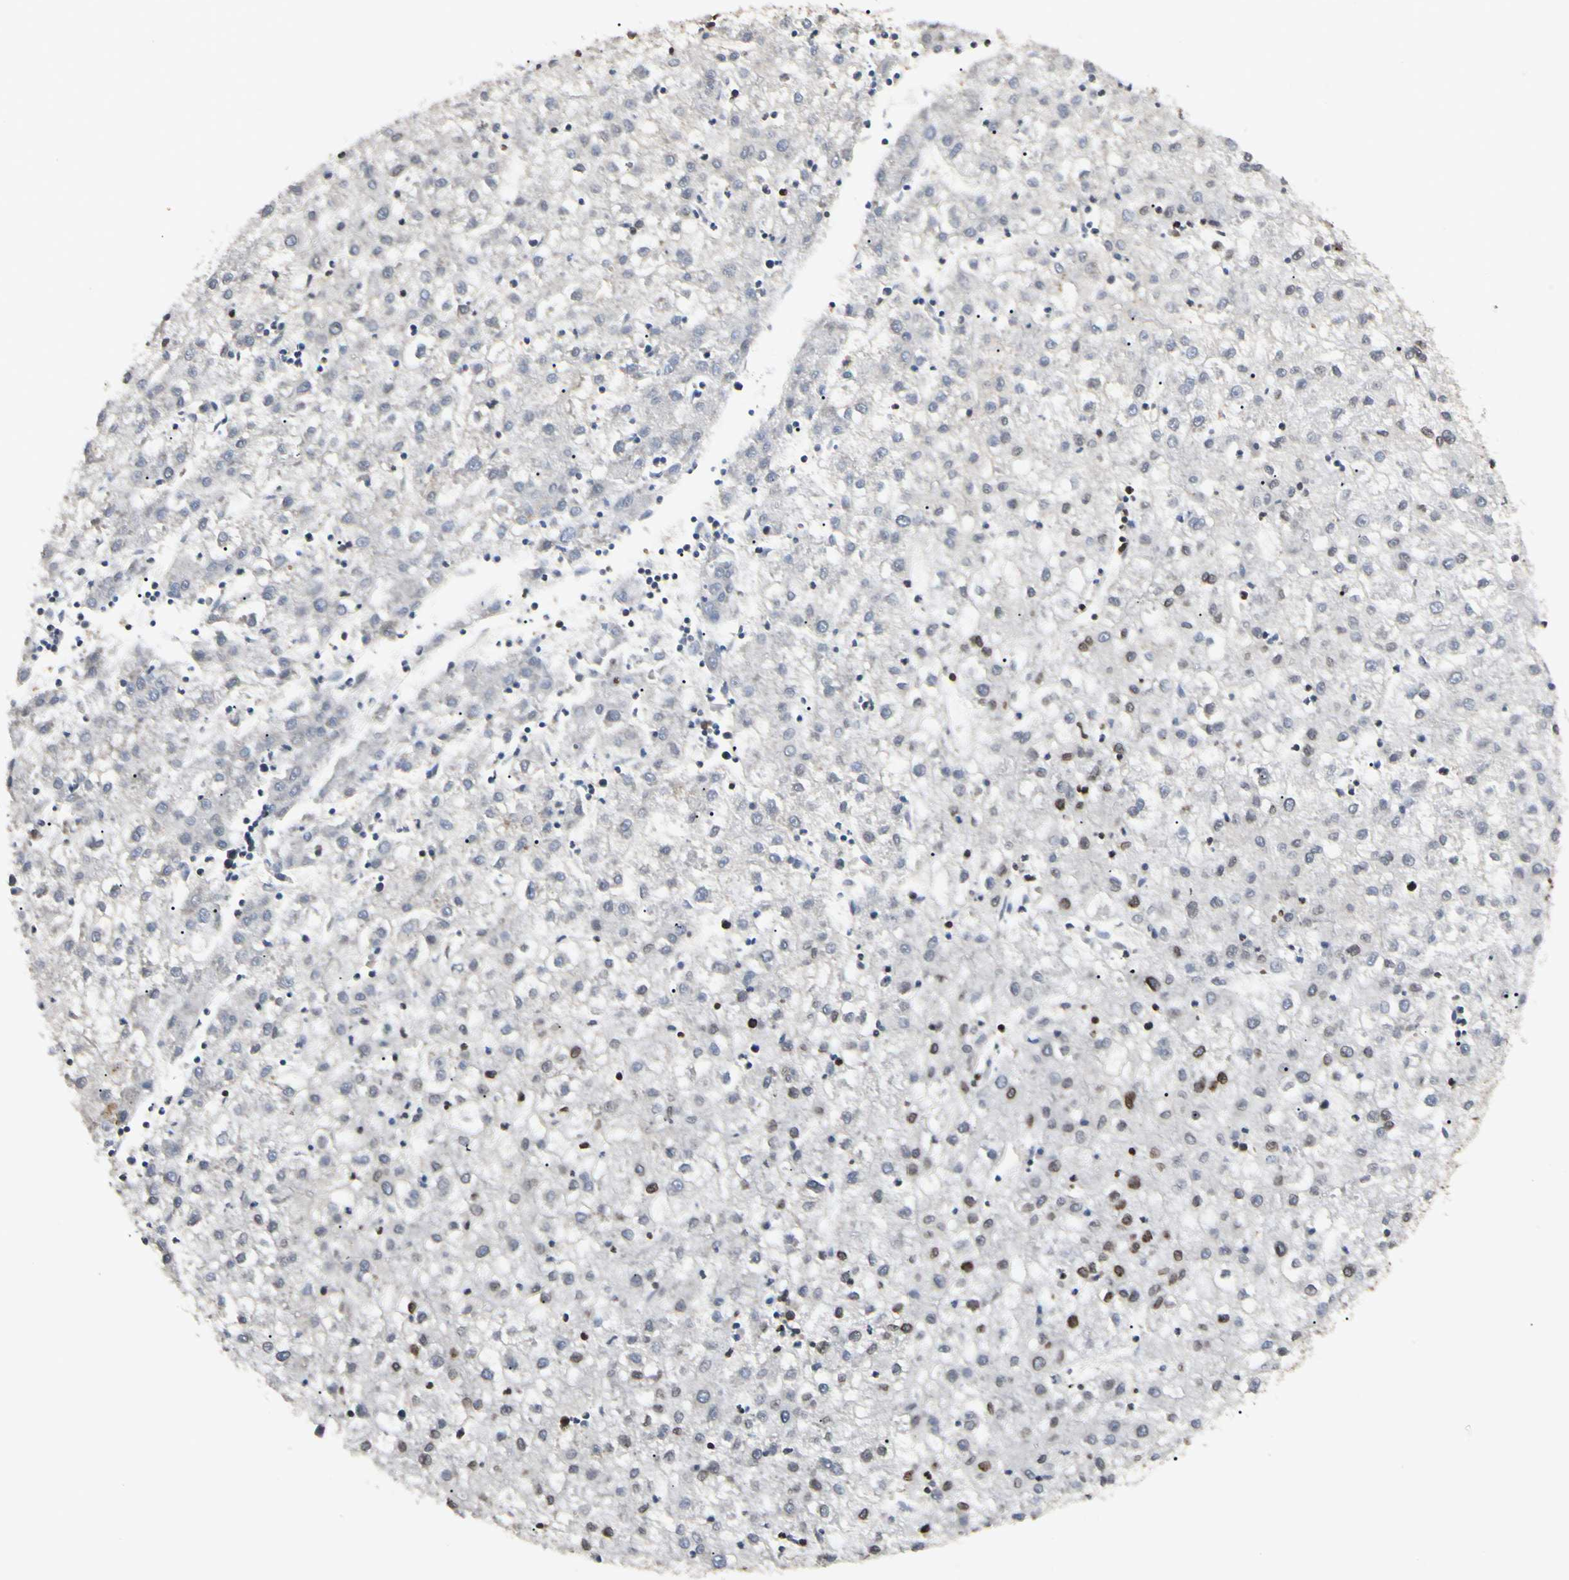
{"staining": {"intensity": "moderate", "quantity": "<25%", "location": "nuclear"}, "tissue": "liver cancer", "cell_type": "Tumor cells", "image_type": "cancer", "snomed": [{"axis": "morphology", "description": "Carcinoma, Hepatocellular, NOS"}, {"axis": "topography", "description": "Liver"}], "caption": "Brown immunohistochemical staining in human liver cancer (hepatocellular carcinoma) shows moderate nuclear staining in about <25% of tumor cells.", "gene": "TMPO", "patient": {"sex": "male", "age": 72}}